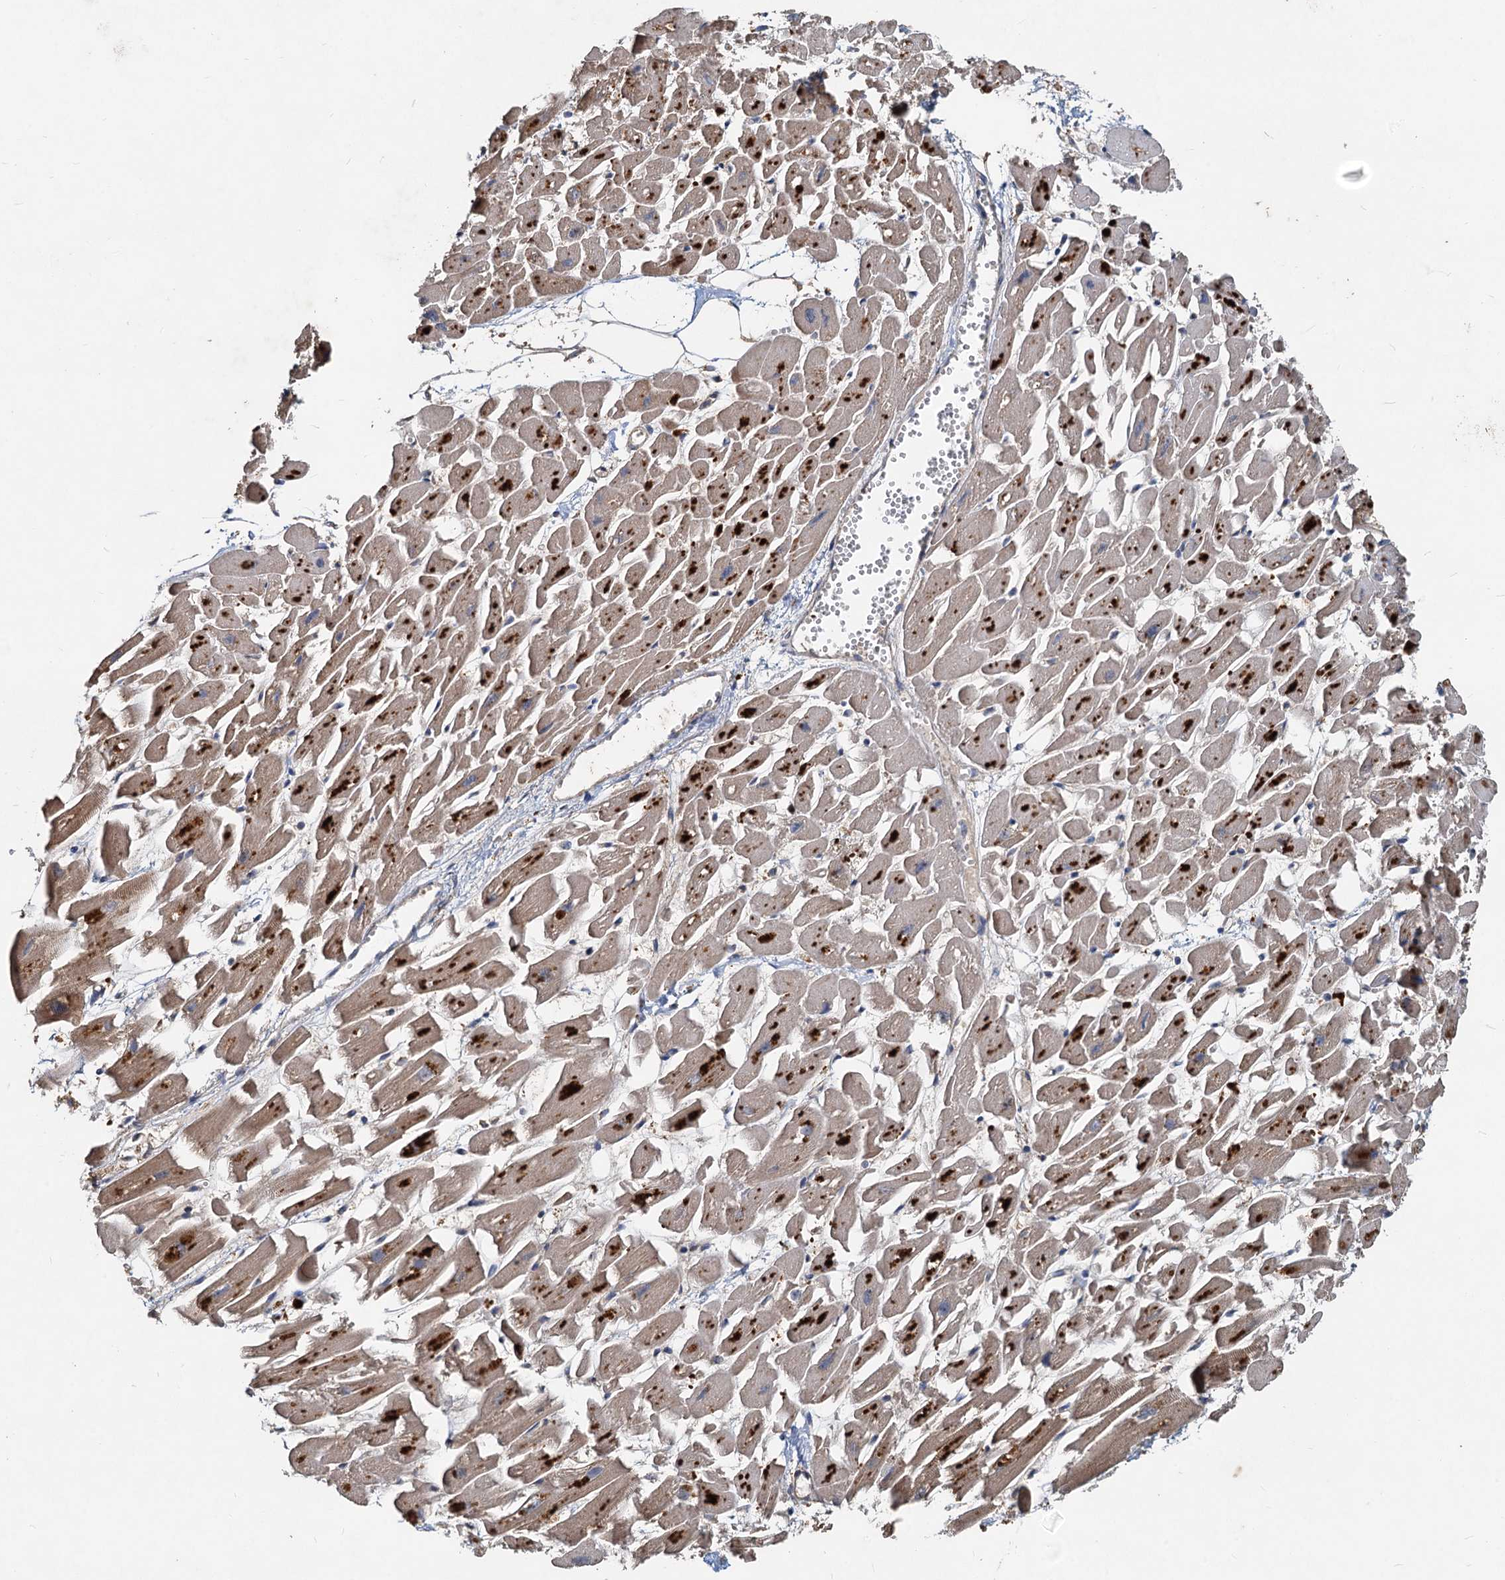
{"staining": {"intensity": "moderate", "quantity": "25%-75%", "location": "cytoplasmic/membranous"}, "tissue": "heart muscle", "cell_type": "Cardiomyocytes", "image_type": "normal", "snomed": [{"axis": "morphology", "description": "Normal tissue, NOS"}, {"axis": "topography", "description": "Heart"}], "caption": "IHC photomicrograph of normal heart muscle: heart muscle stained using immunohistochemistry reveals medium levels of moderate protein expression localized specifically in the cytoplasmic/membranous of cardiomyocytes, appearing as a cytoplasmic/membranous brown color.", "gene": "HYI", "patient": {"sex": "female", "age": 64}}